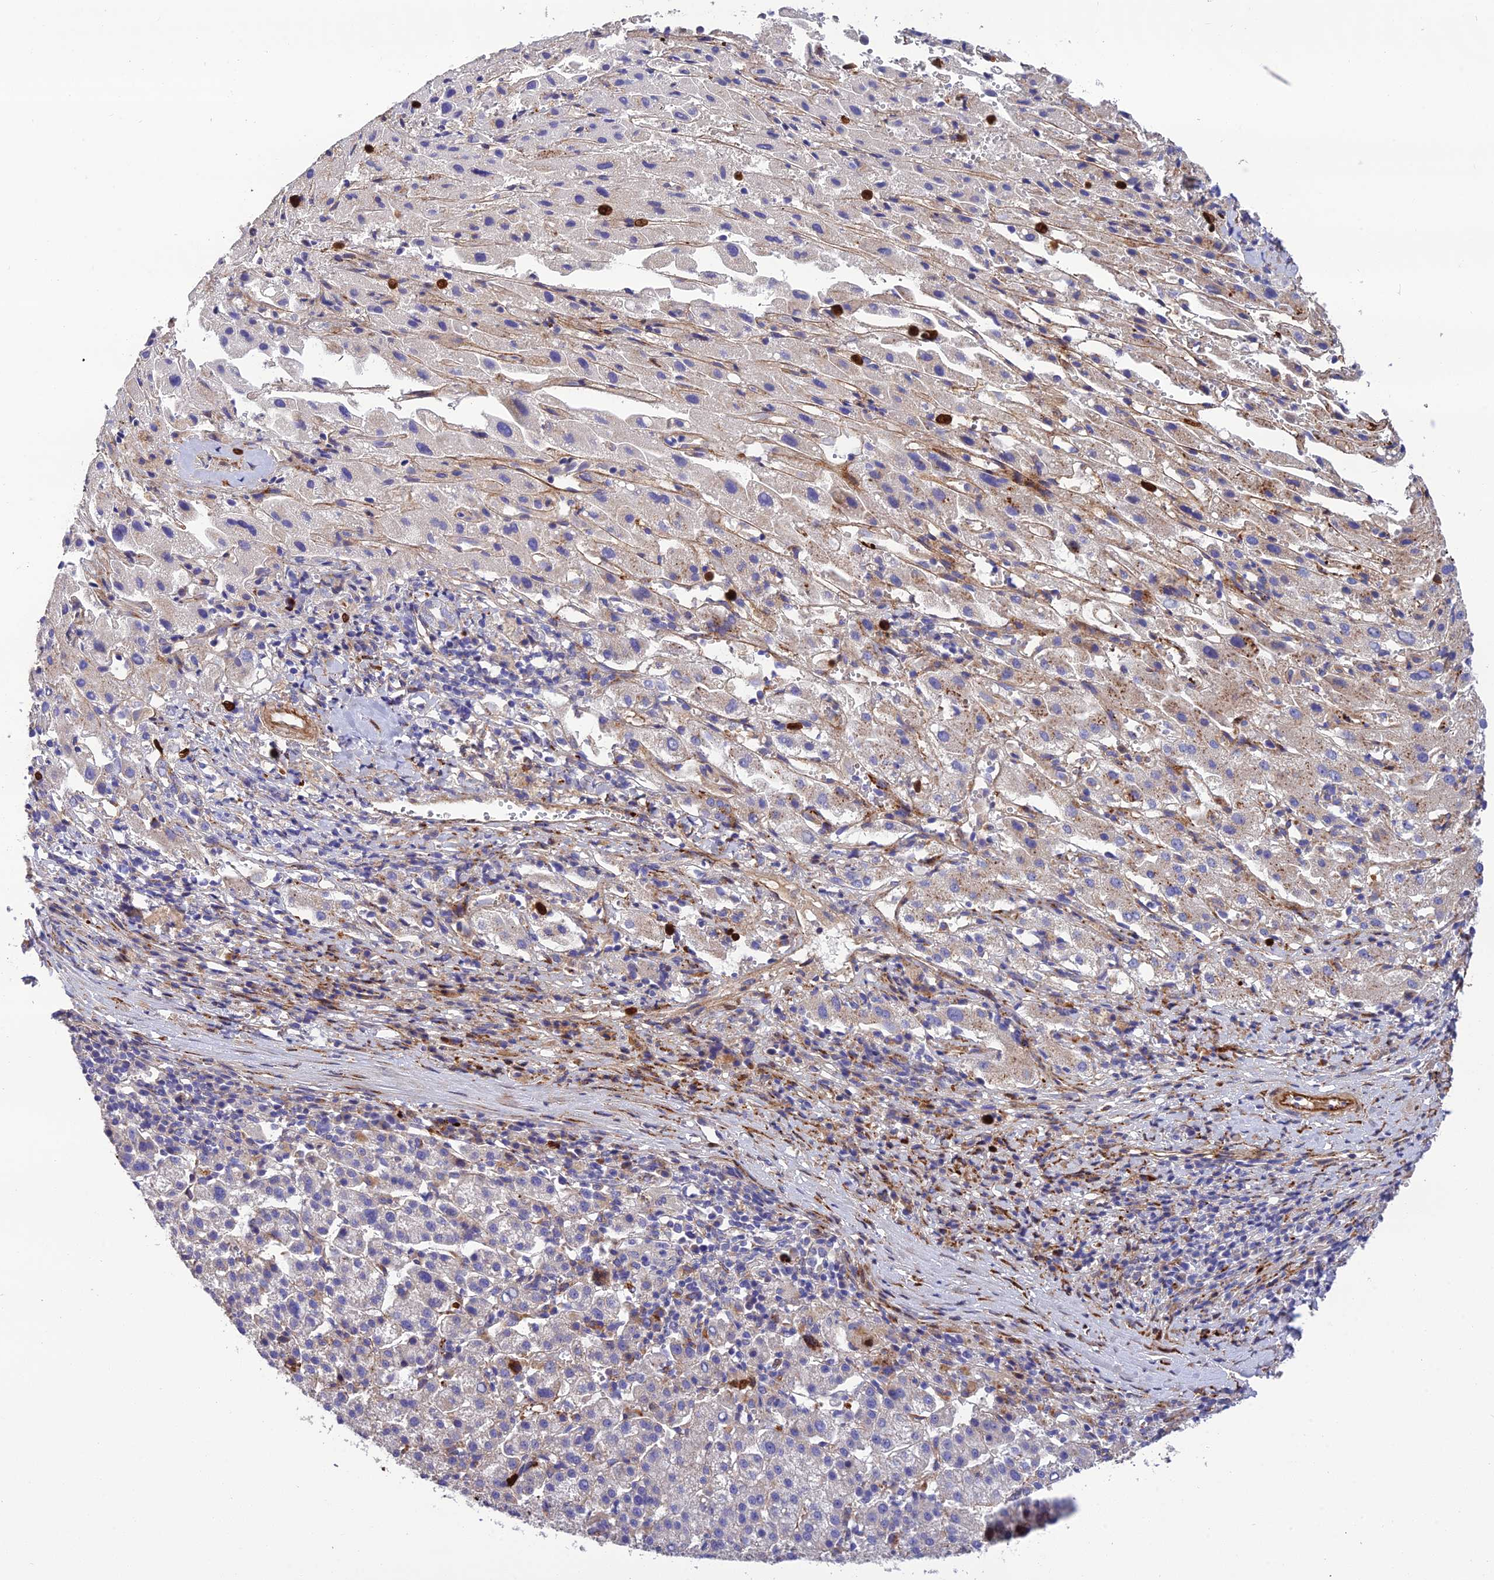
{"staining": {"intensity": "negative", "quantity": "none", "location": "none"}, "tissue": "liver cancer", "cell_type": "Tumor cells", "image_type": "cancer", "snomed": [{"axis": "morphology", "description": "Carcinoma, Hepatocellular, NOS"}, {"axis": "topography", "description": "Liver"}], "caption": "Photomicrograph shows no protein staining in tumor cells of hepatocellular carcinoma (liver) tissue.", "gene": "CPSF4L", "patient": {"sex": "female", "age": 58}}